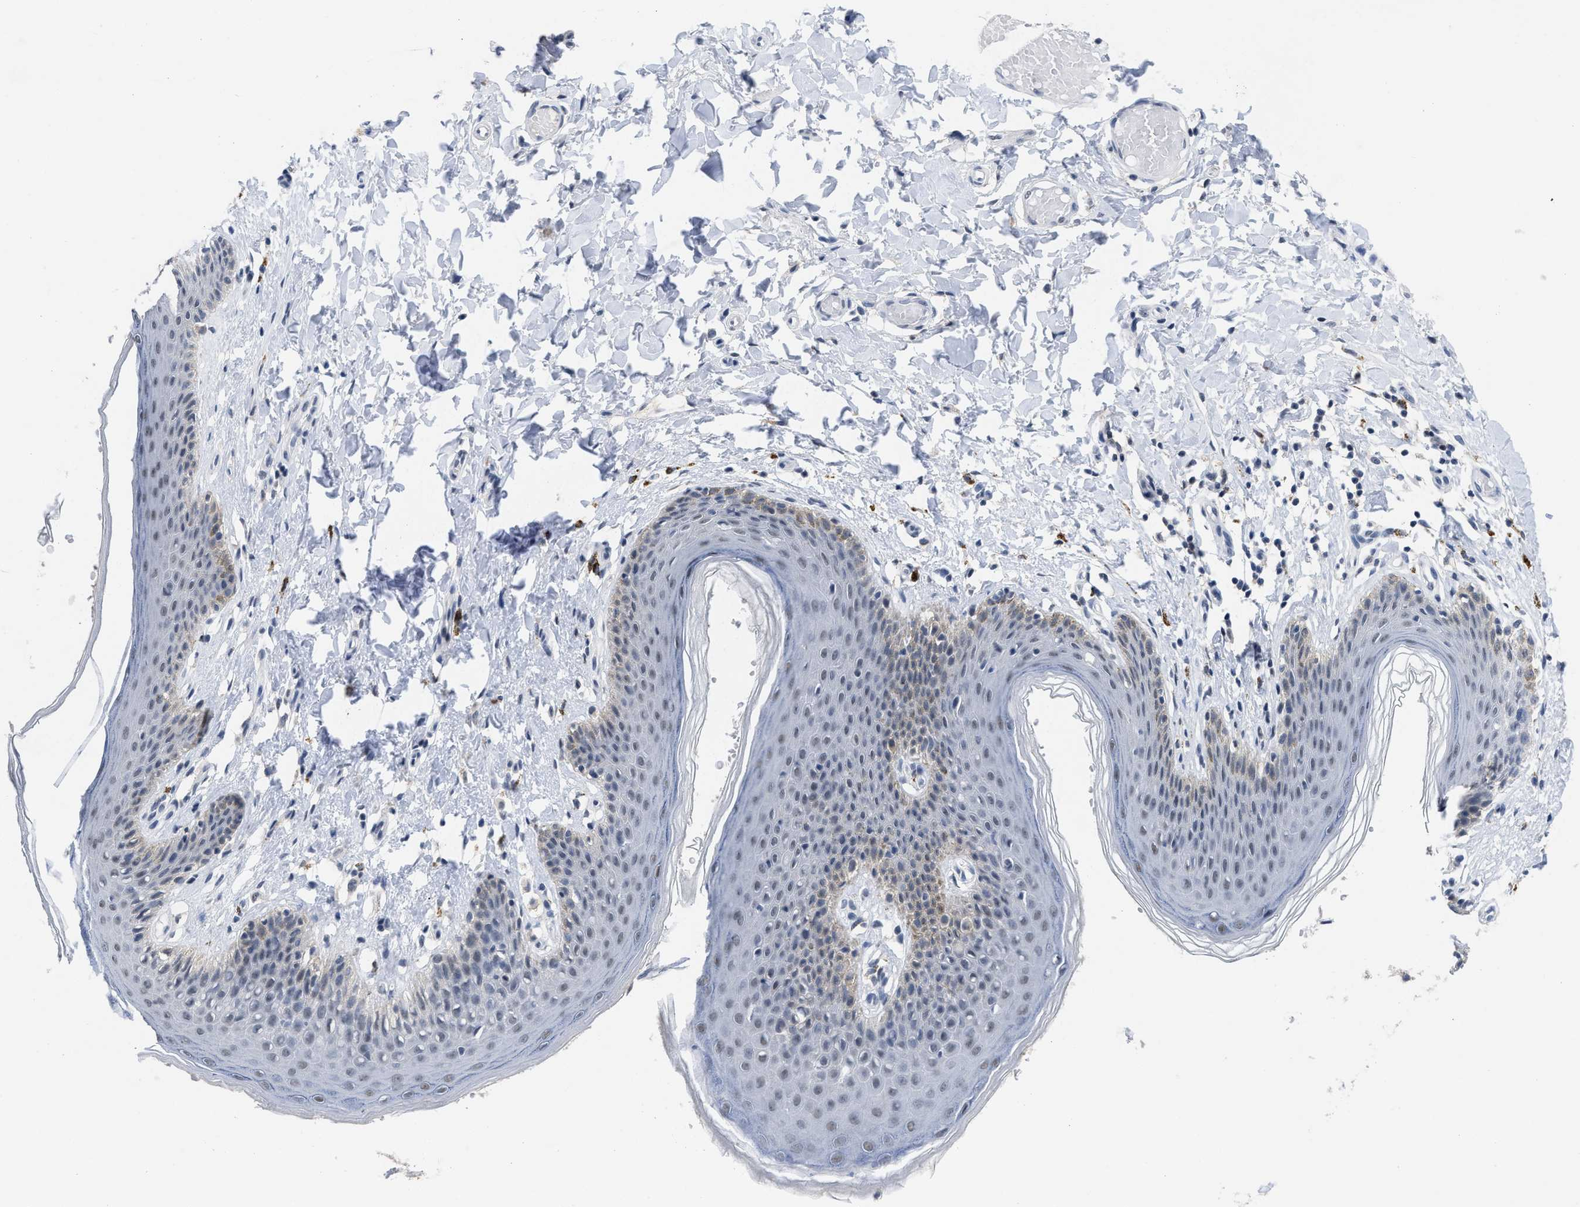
{"staining": {"intensity": "moderate", "quantity": "<25%", "location": "cytoplasmic/membranous,nuclear"}, "tissue": "skin", "cell_type": "Epidermal cells", "image_type": "normal", "snomed": [{"axis": "morphology", "description": "Normal tissue, NOS"}, {"axis": "topography", "description": "Vulva"}], "caption": "The micrograph displays immunohistochemical staining of normal skin. There is moderate cytoplasmic/membranous,nuclear staining is seen in approximately <25% of epidermal cells.", "gene": "GGNBP2", "patient": {"sex": "female", "age": 66}}